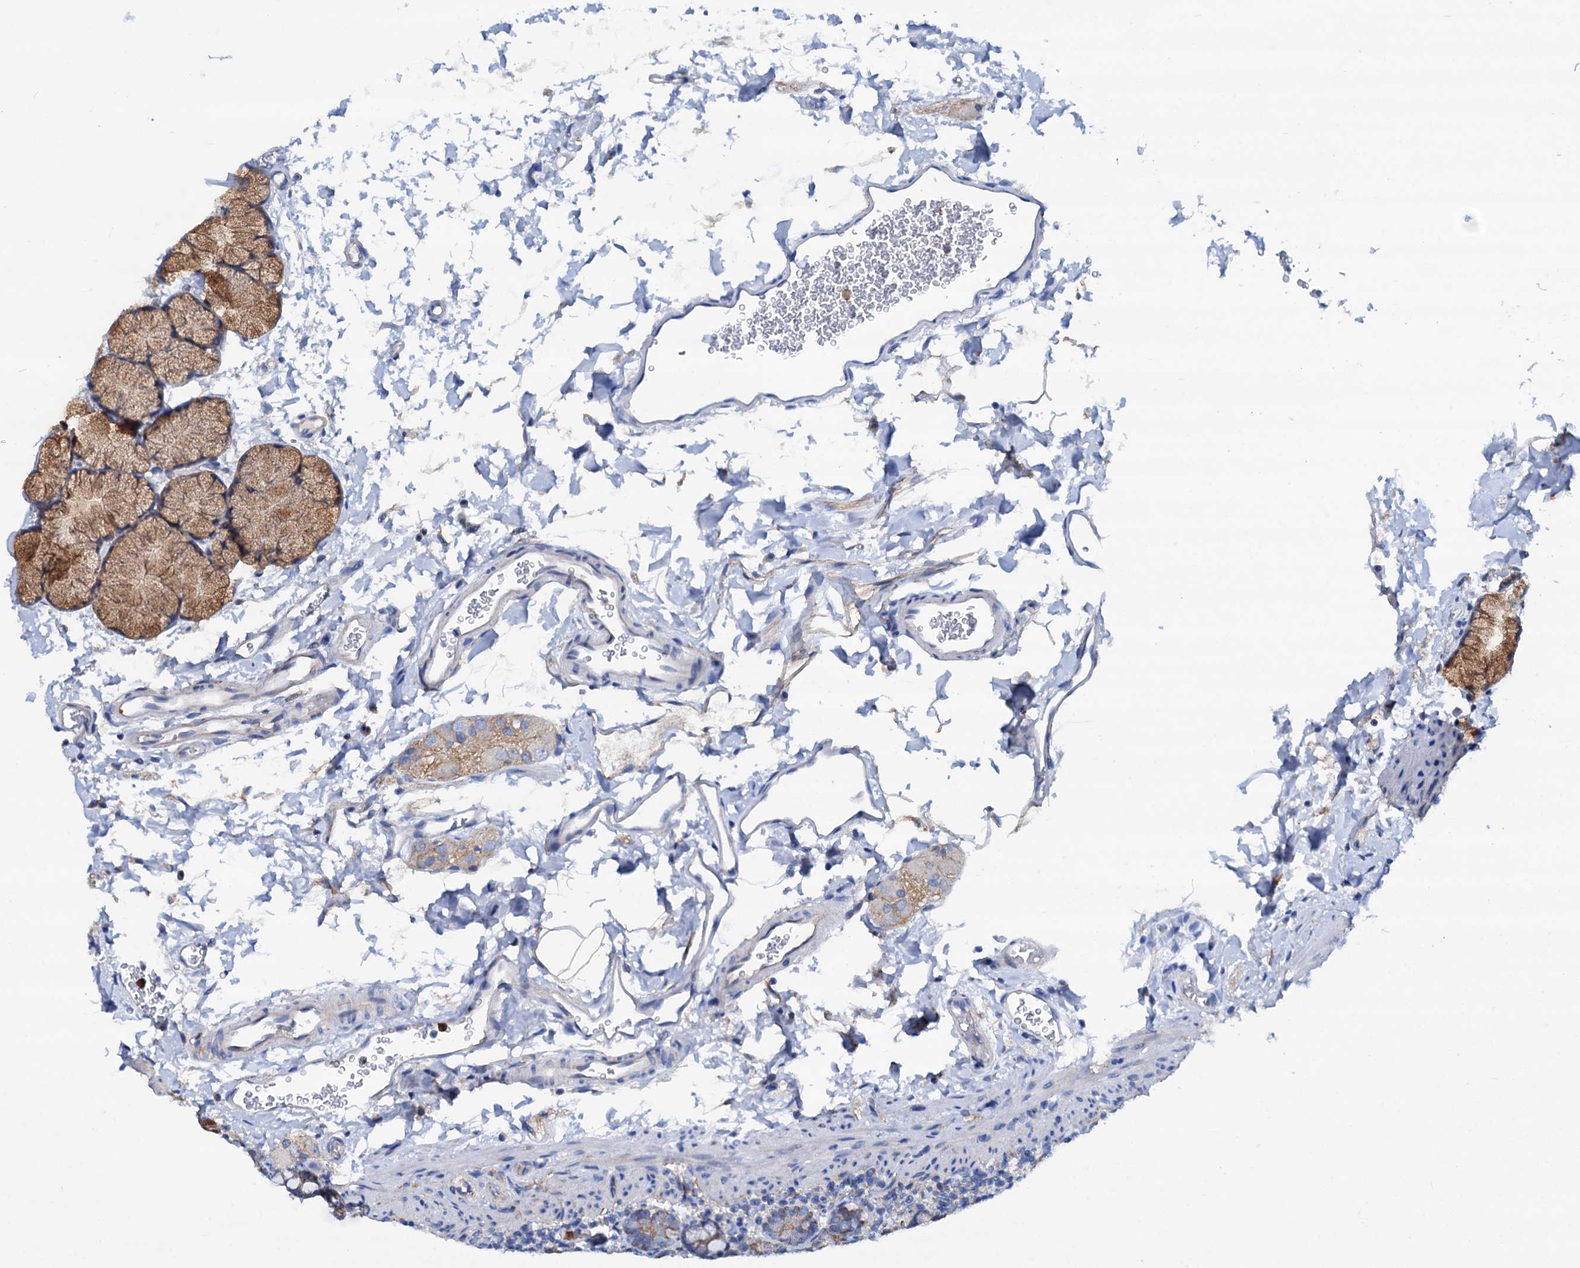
{"staining": {"intensity": "moderate", "quantity": ">75%", "location": "cytoplasmic/membranous"}, "tissue": "duodenum", "cell_type": "Glandular cells", "image_type": "normal", "snomed": [{"axis": "morphology", "description": "Normal tissue, NOS"}, {"axis": "topography", "description": "Duodenum"}], "caption": "A micrograph of human duodenum stained for a protein reveals moderate cytoplasmic/membranous brown staining in glandular cells. The protein is shown in brown color, while the nuclei are stained blue.", "gene": "RASSF9", "patient": {"sex": "male", "age": 35}}